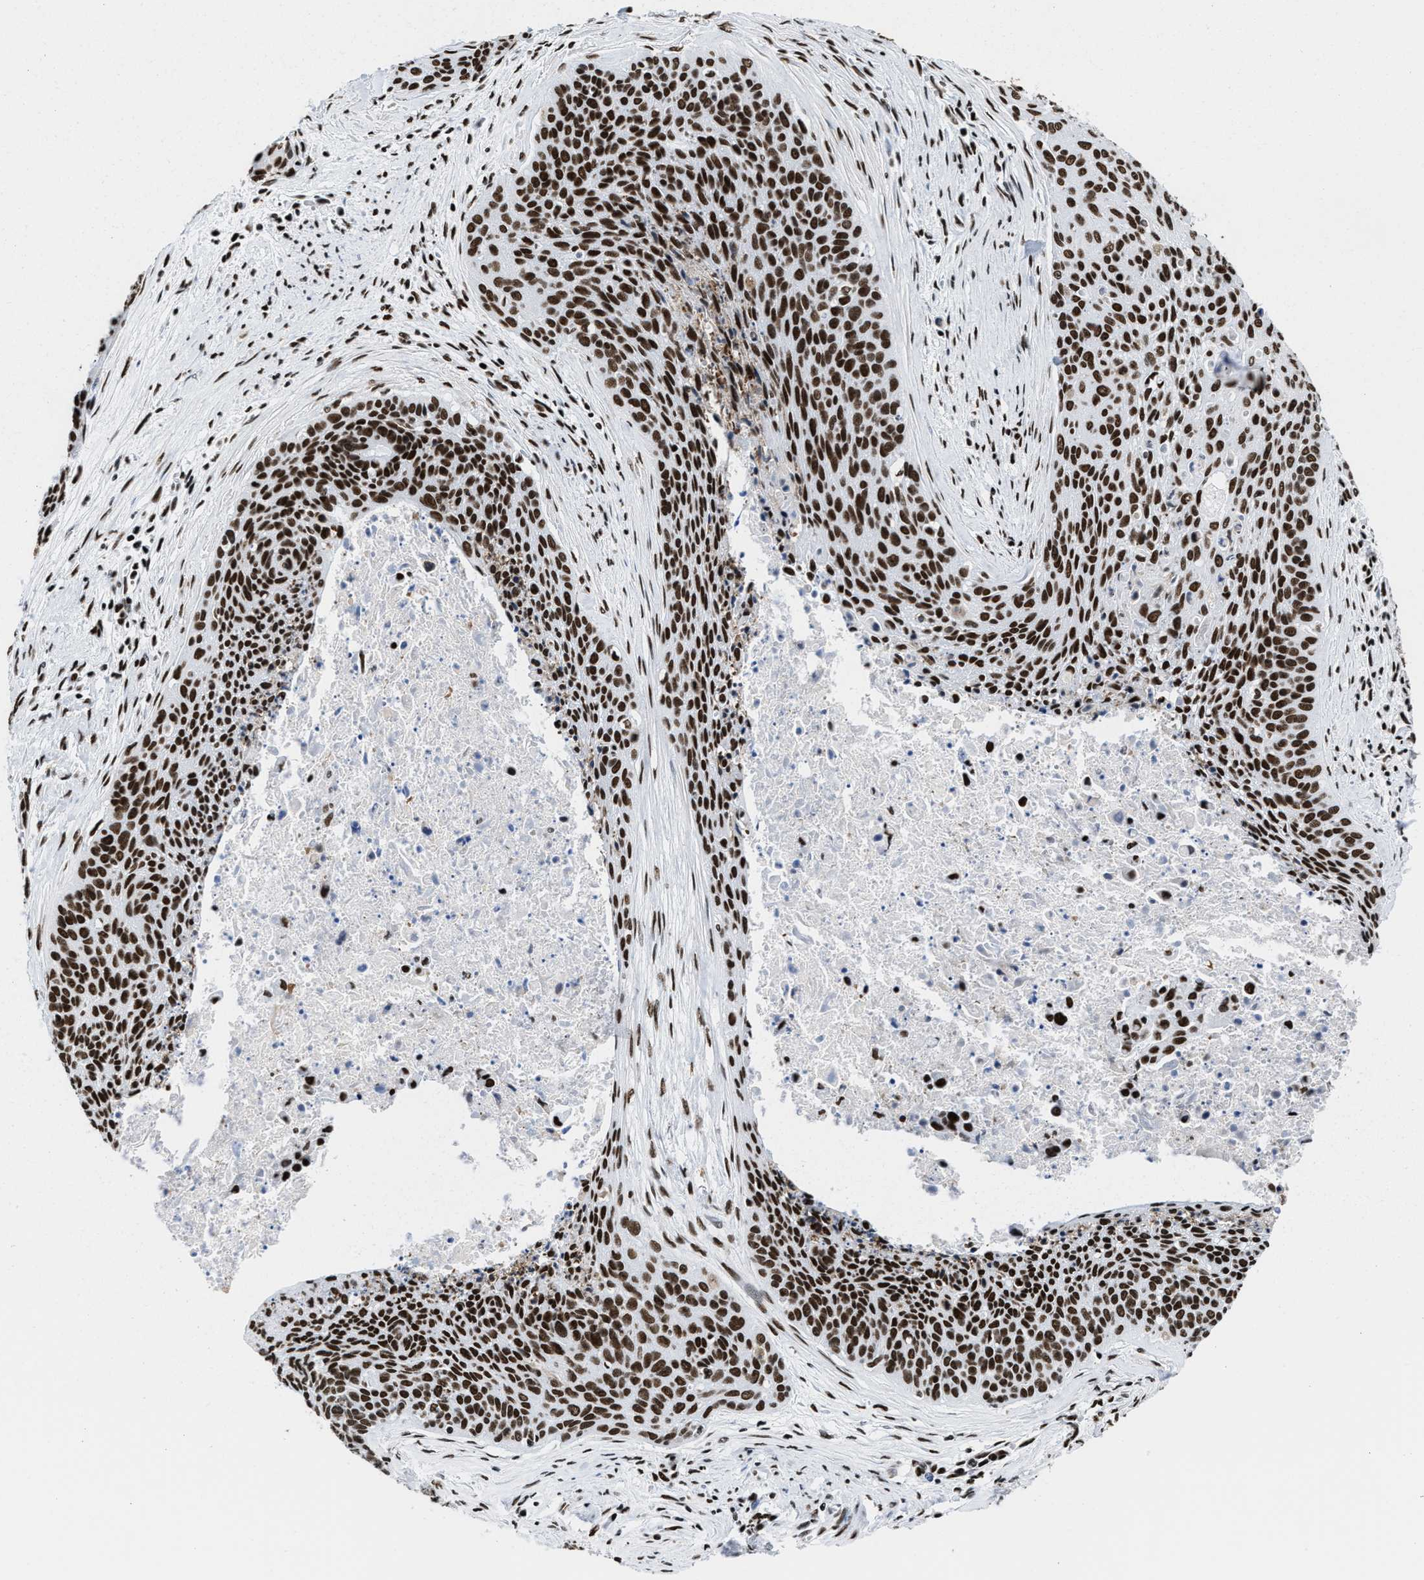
{"staining": {"intensity": "strong", "quantity": ">75%", "location": "nuclear"}, "tissue": "cervical cancer", "cell_type": "Tumor cells", "image_type": "cancer", "snomed": [{"axis": "morphology", "description": "Squamous cell carcinoma, NOS"}, {"axis": "topography", "description": "Cervix"}], "caption": "High-power microscopy captured an immunohistochemistry (IHC) image of cervical cancer (squamous cell carcinoma), revealing strong nuclear positivity in about >75% of tumor cells.", "gene": "SMARCC2", "patient": {"sex": "female", "age": 55}}